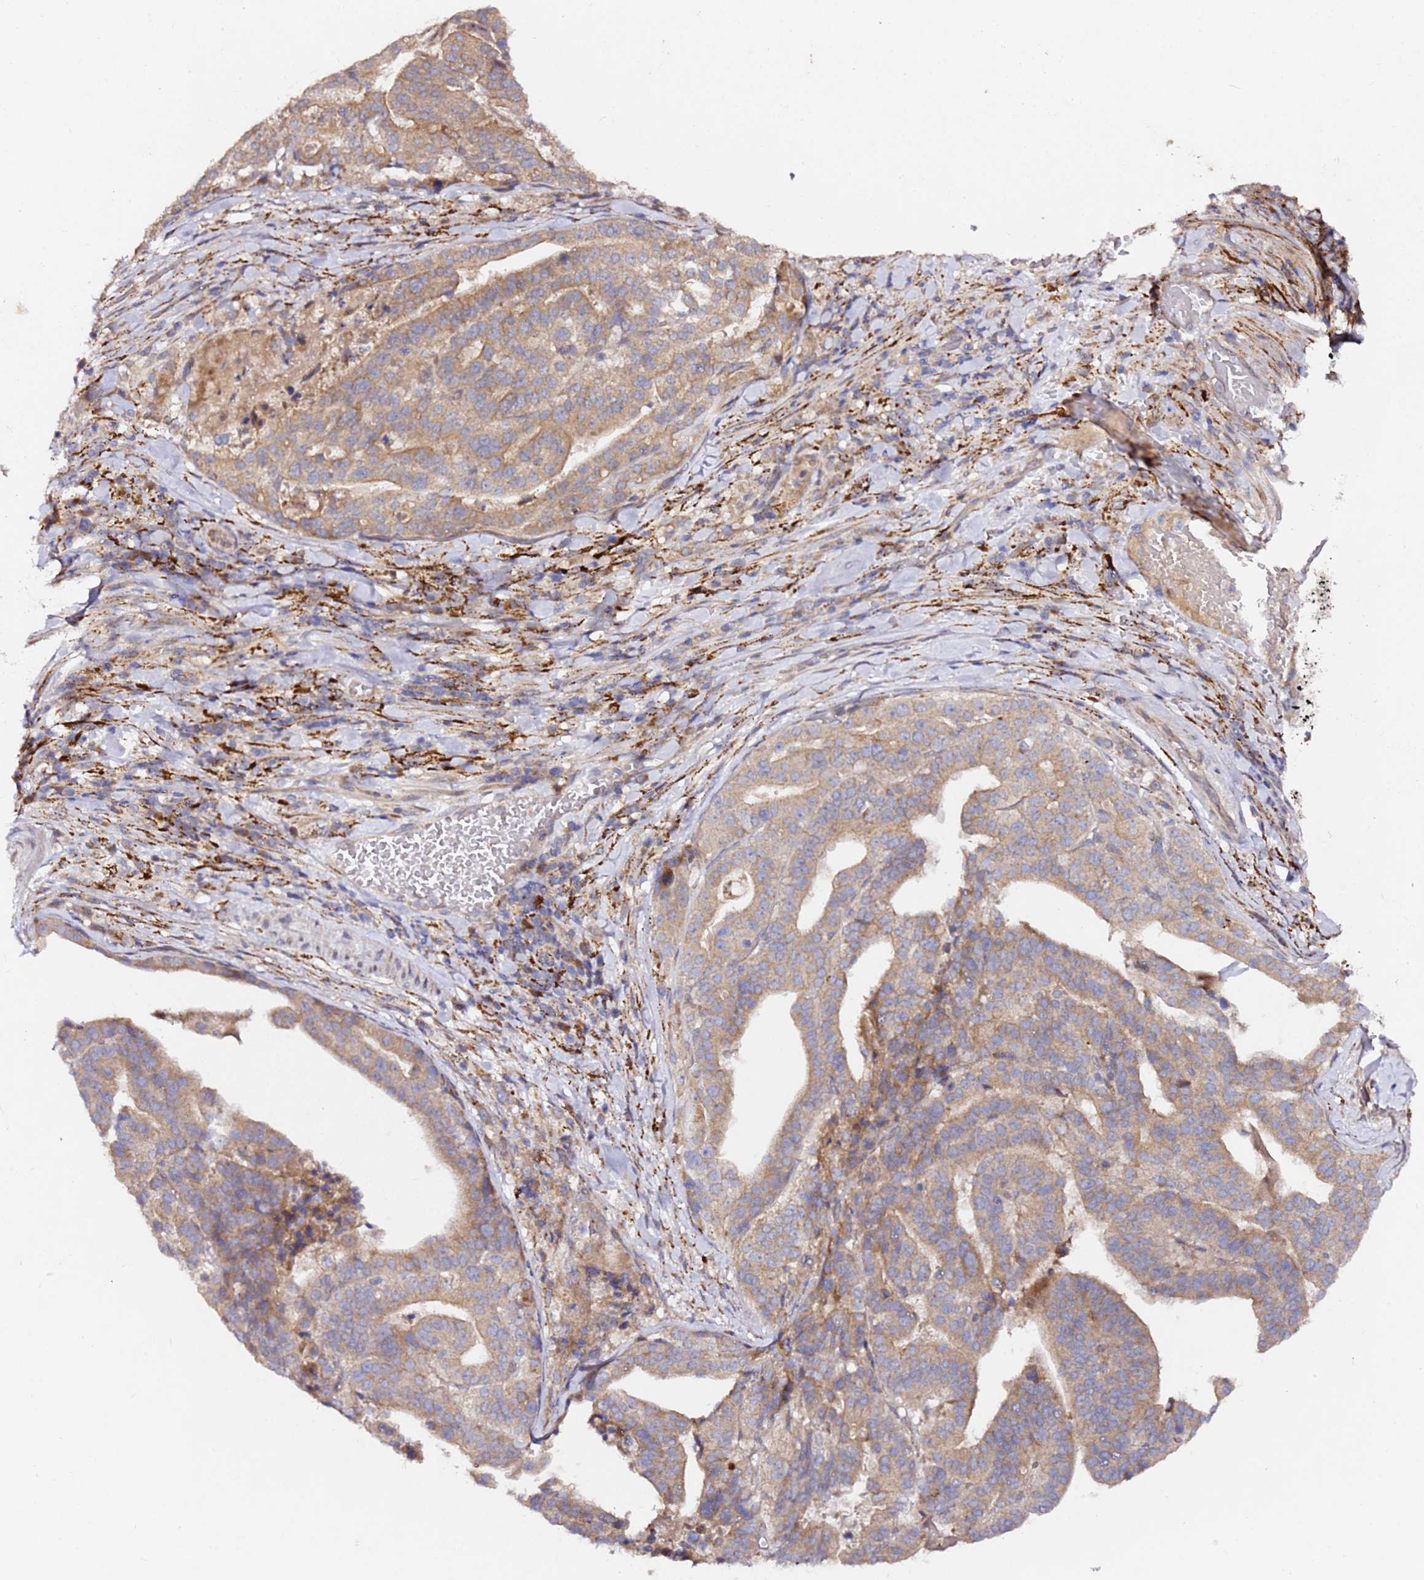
{"staining": {"intensity": "moderate", "quantity": ">75%", "location": "cytoplasmic/membranous"}, "tissue": "stomach cancer", "cell_type": "Tumor cells", "image_type": "cancer", "snomed": [{"axis": "morphology", "description": "Adenocarcinoma, NOS"}, {"axis": "topography", "description": "Stomach"}], "caption": "Stomach cancer (adenocarcinoma) stained for a protein reveals moderate cytoplasmic/membranous positivity in tumor cells. (Brightfield microscopy of DAB IHC at high magnification).", "gene": "ALG11", "patient": {"sex": "male", "age": 48}}